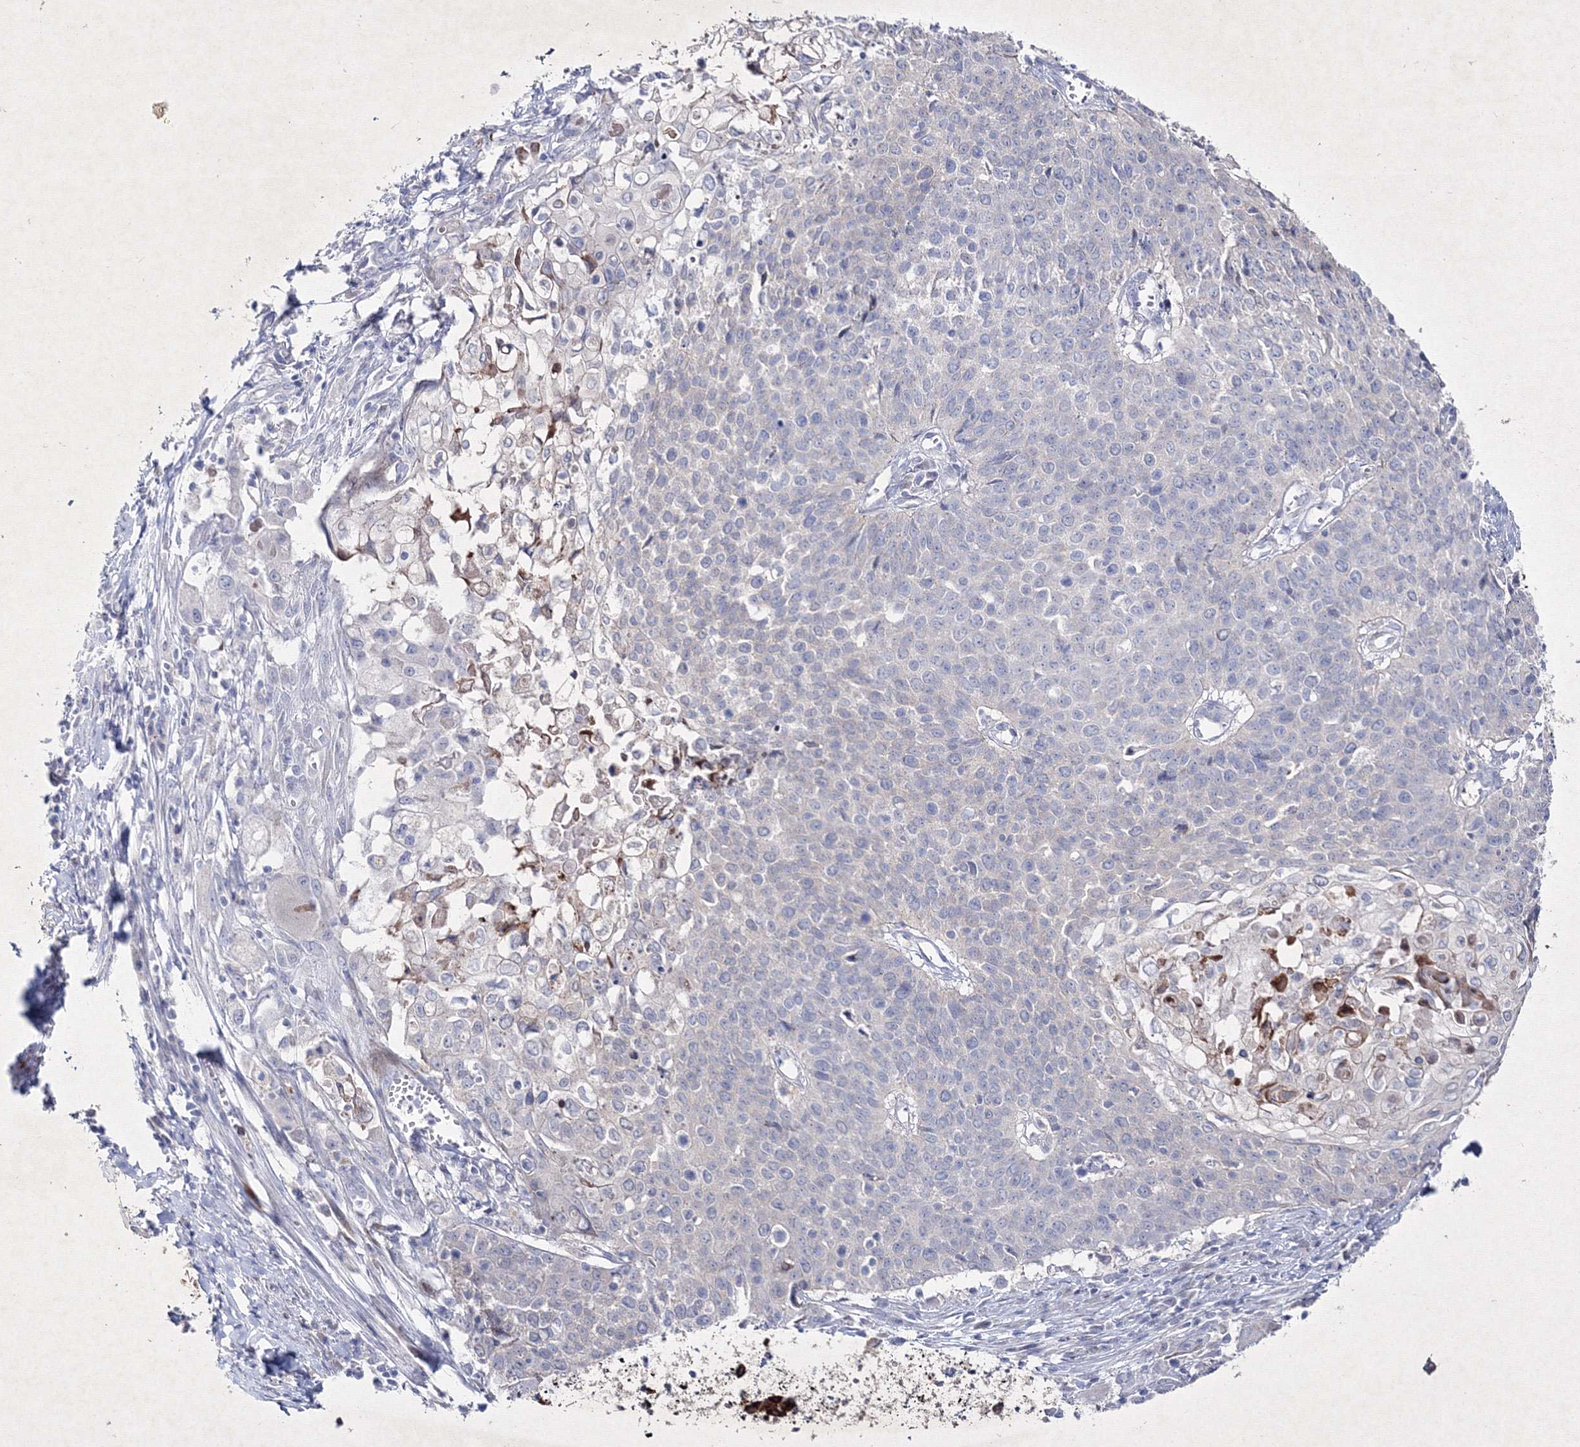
{"staining": {"intensity": "negative", "quantity": "none", "location": "none"}, "tissue": "cervical cancer", "cell_type": "Tumor cells", "image_type": "cancer", "snomed": [{"axis": "morphology", "description": "Squamous cell carcinoma, NOS"}, {"axis": "topography", "description": "Cervix"}], "caption": "Immunohistochemical staining of human cervical cancer reveals no significant staining in tumor cells.", "gene": "SMIM29", "patient": {"sex": "female", "age": 39}}